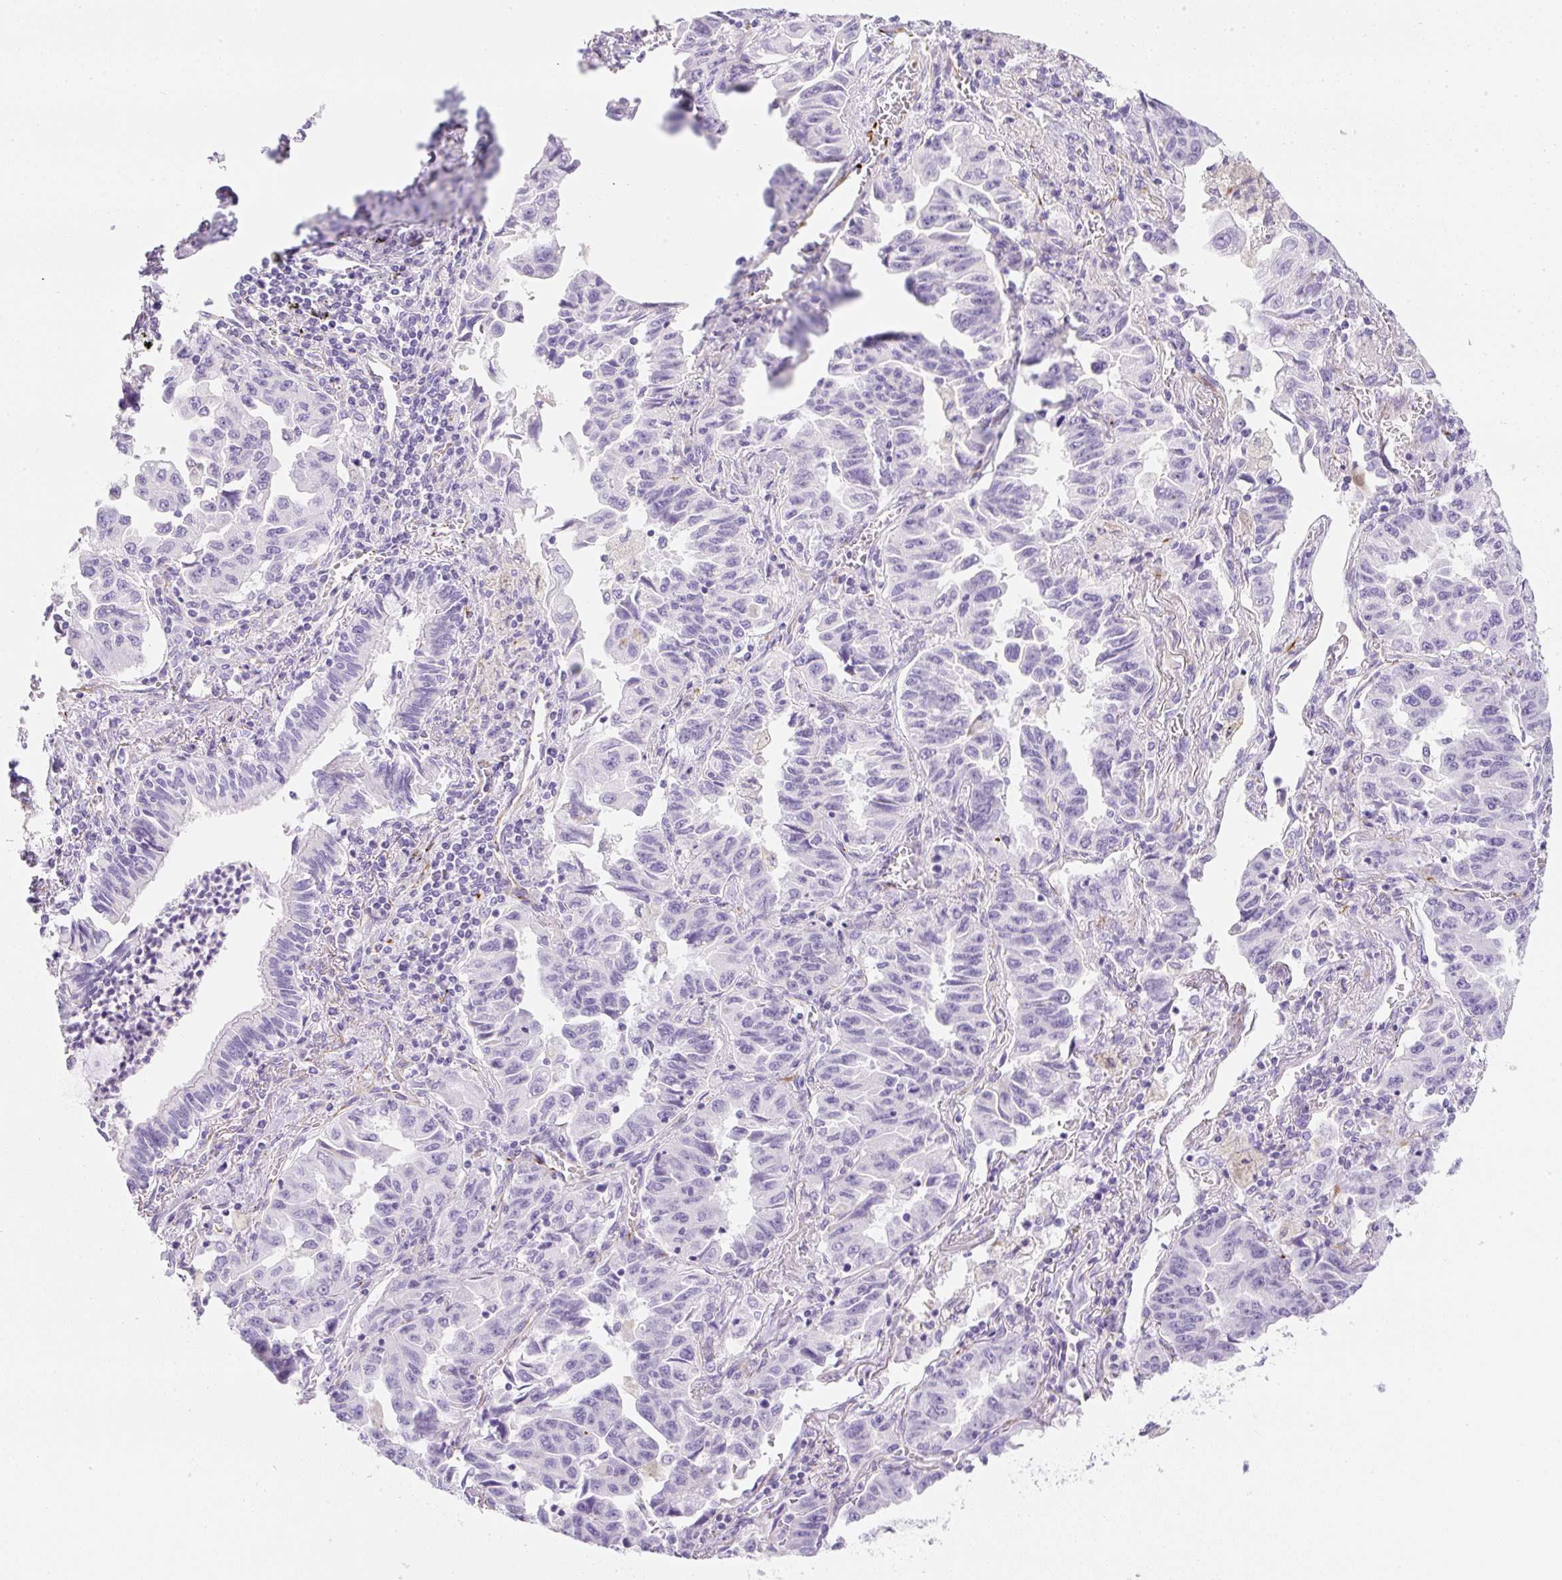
{"staining": {"intensity": "negative", "quantity": "none", "location": "none"}, "tissue": "lung cancer", "cell_type": "Tumor cells", "image_type": "cancer", "snomed": [{"axis": "morphology", "description": "Adenocarcinoma, NOS"}, {"axis": "topography", "description": "Lung"}], "caption": "An immunohistochemistry (IHC) photomicrograph of lung adenocarcinoma is shown. There is no staining in tumor cells of lung adenocarcinoma. The staining was performed using DAB (3,3'-diaminobenzidine) to visualize the protein expression in brown, while the nuclei were stained in blue with hematoxylin (Magnification: 20x).", "gene": "ZNF689", "patient": {"sex": "female", "age": 51}}